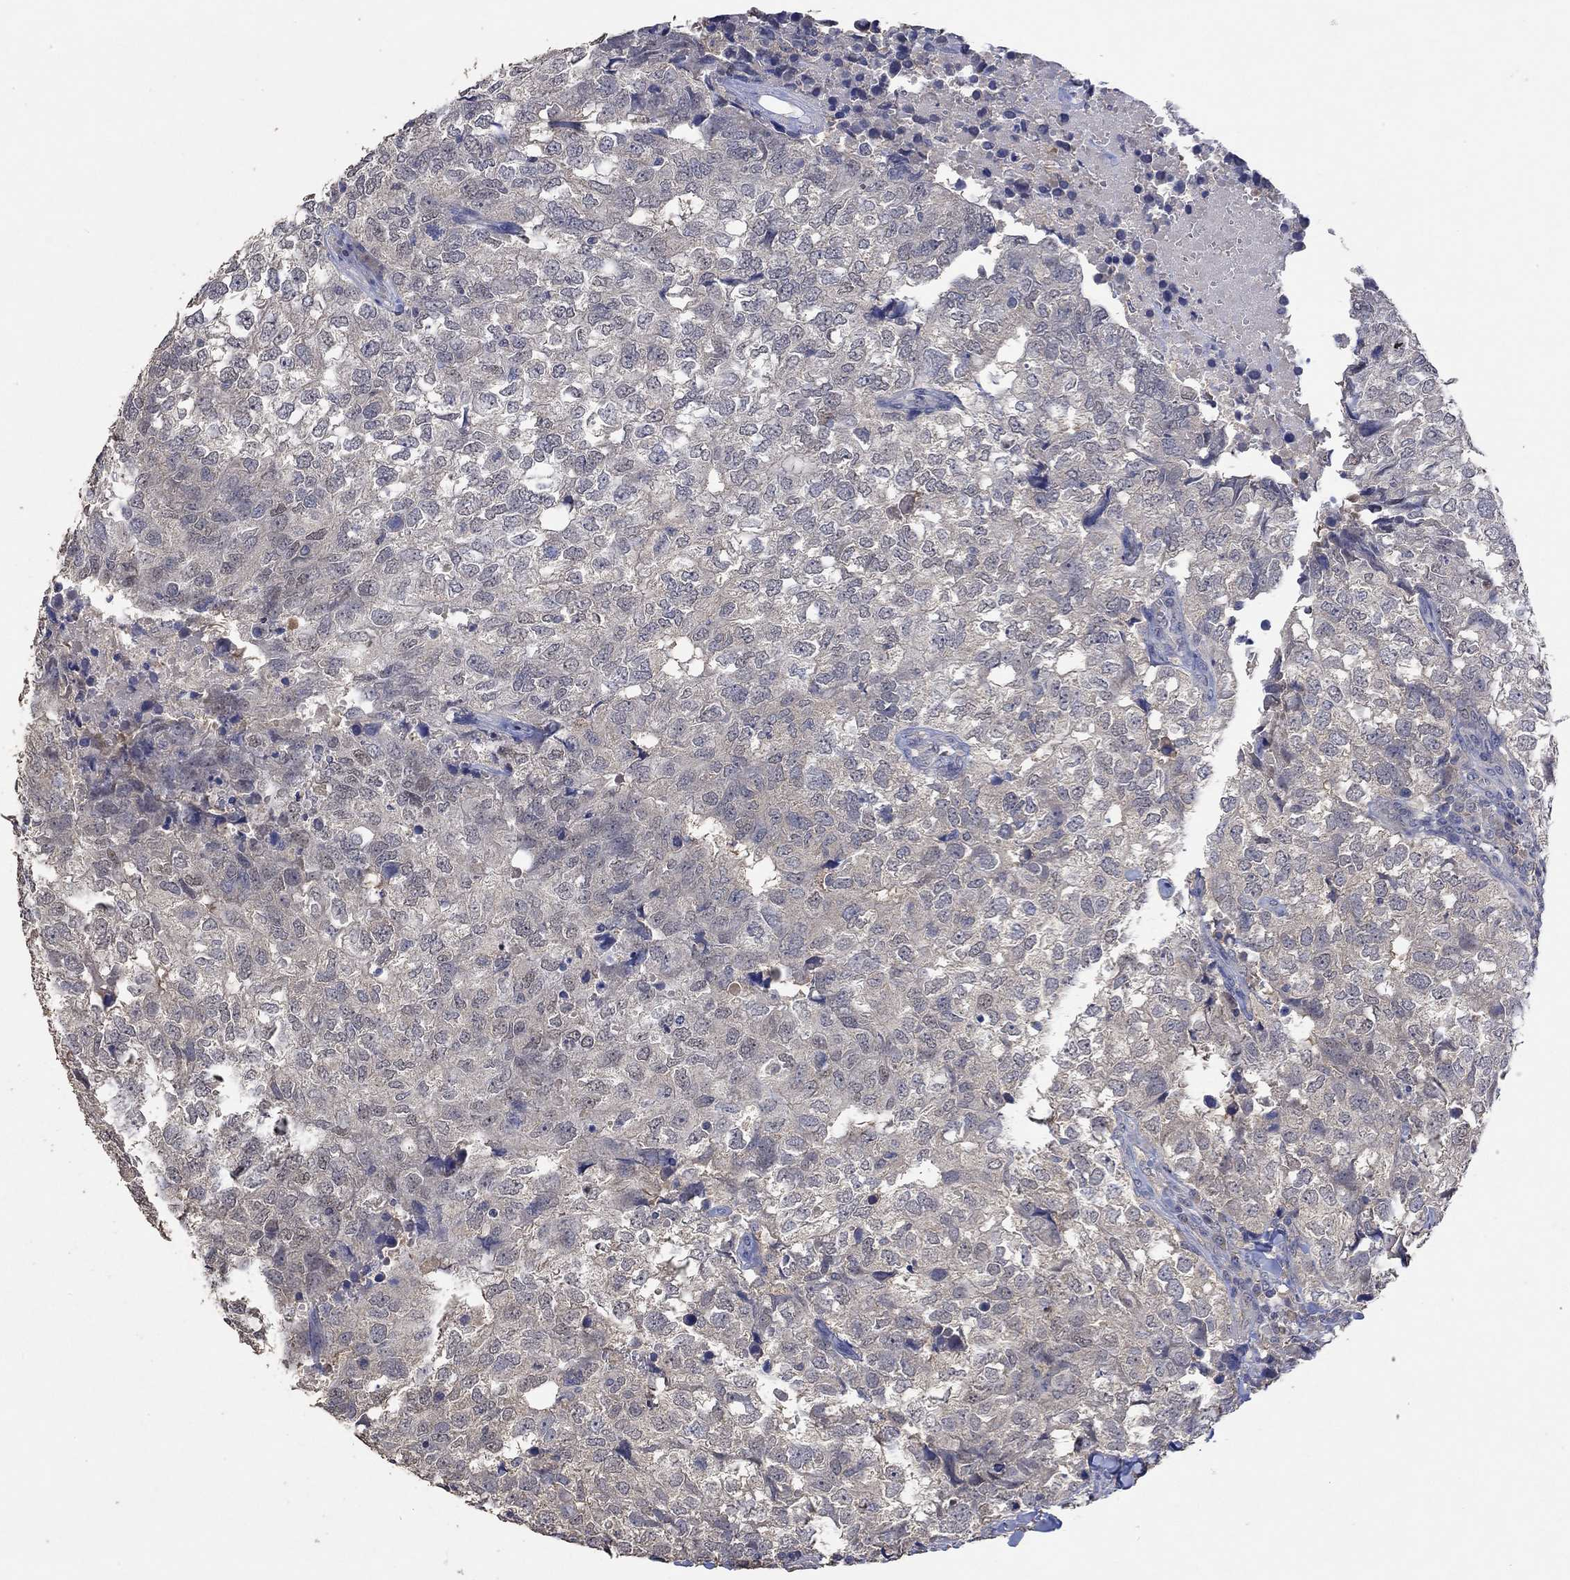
{"staining": {"intensity": "negative", "quantity": "none", "location": "none"}, "tissue": "breast cancer", "cell_type": "Tumor cells", "image_type": "cancer", "snomed": [{"axis": "morphology", "description": "Duct carcinoma"}, {"axis": "topography", "description": "Breast"}], "caption": "The image demonstrates no significant expression in tumor cells of breast intraductal carcinoma.", "gene": "PTPN20", "patient": {"sex": "female", "age": 30}}